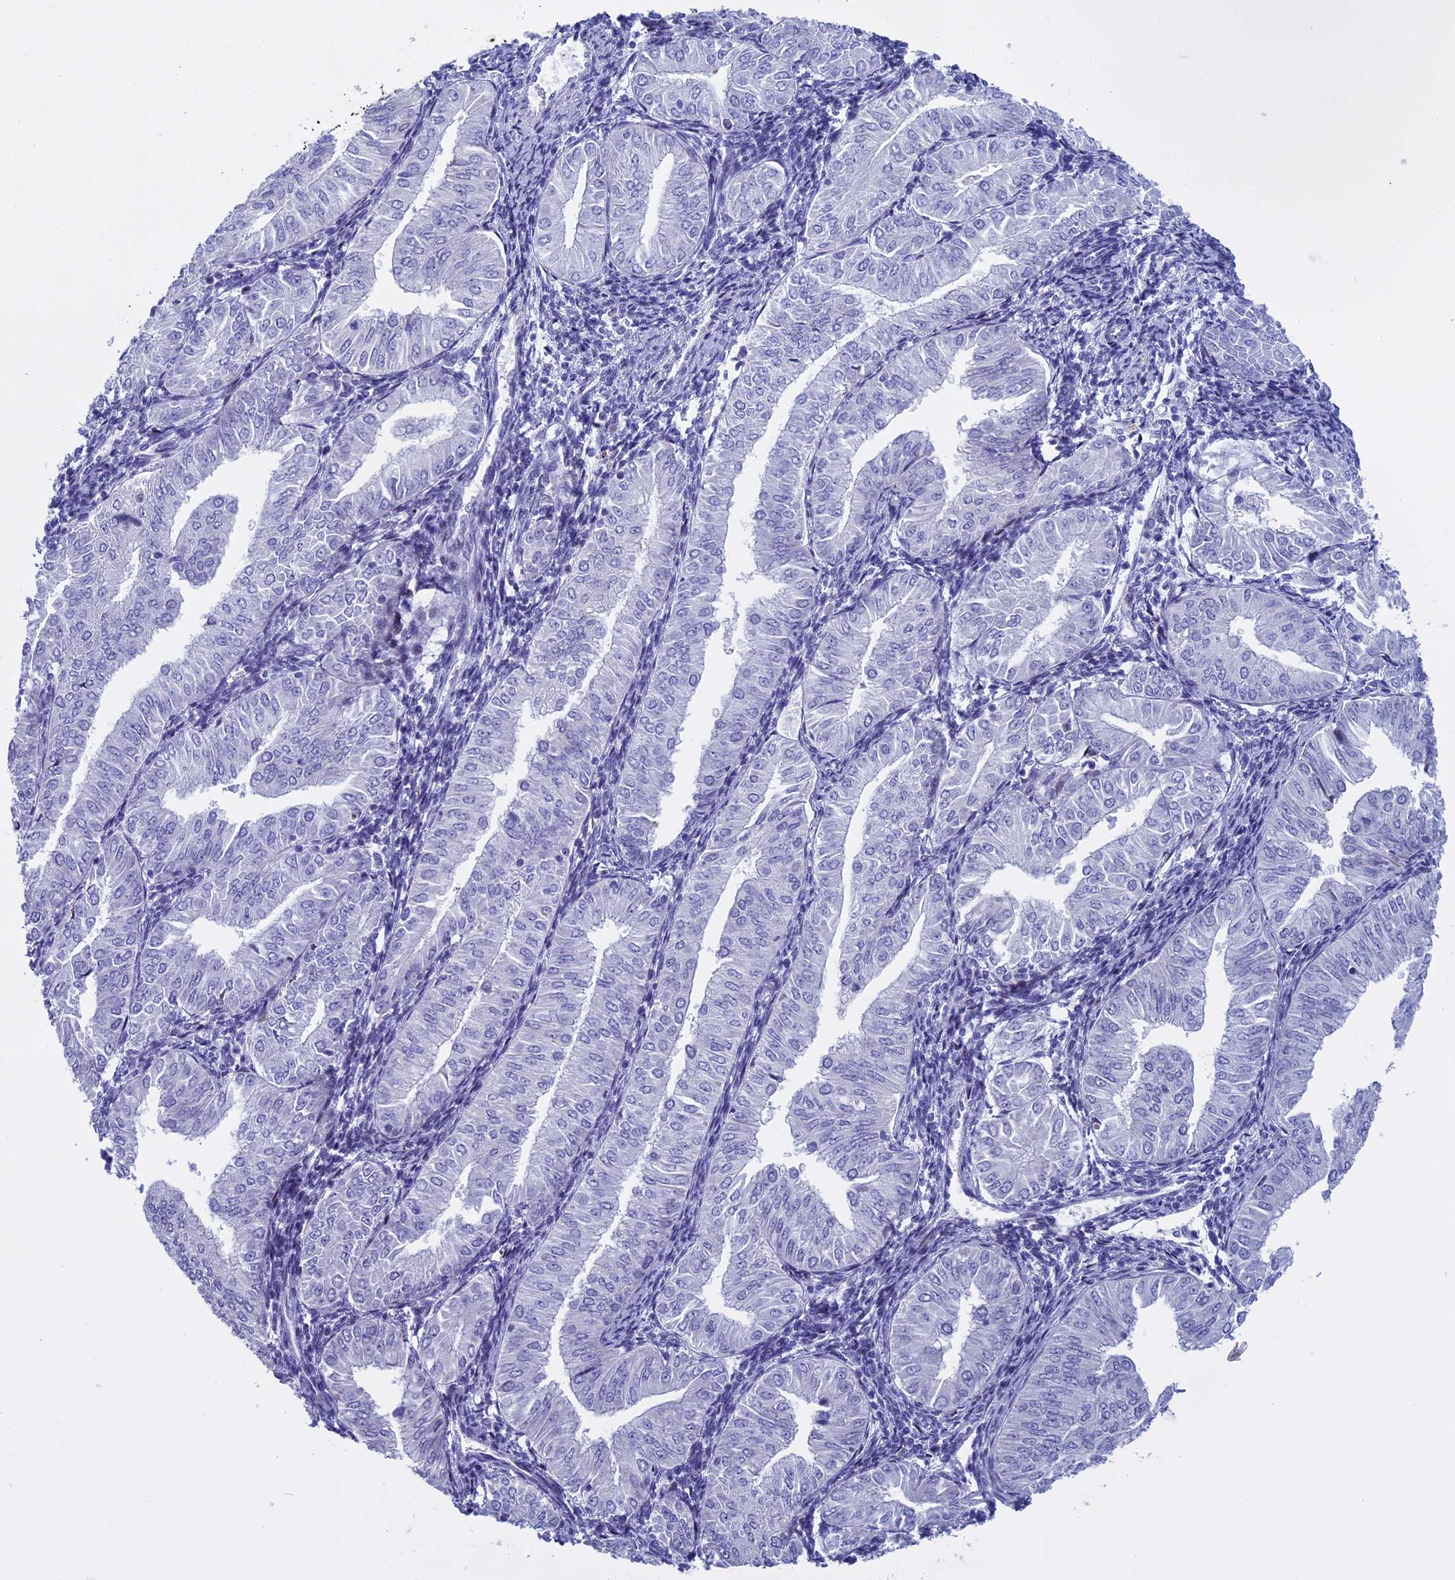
{"staining": {"intensity": "negative", "quantity": "none", "location": "none"}, "tissue": "endometrial cancer", "cell_type": "Tumor cells", "image_type": "cancer", "snomed": [{"axis": "morphology", "description": "Normal tissue, NOS"}, {"axis": "morphology", "description": "Adenocarcinoma, NOS"}, {"axis": "topography", "description": "Endometrium"}], "caption": "Tumor cells show no significant protein staining in endometrial adenocarcinoma.", "gene": "KCTD21", "patient": {"sex": "female", "age": 53}}